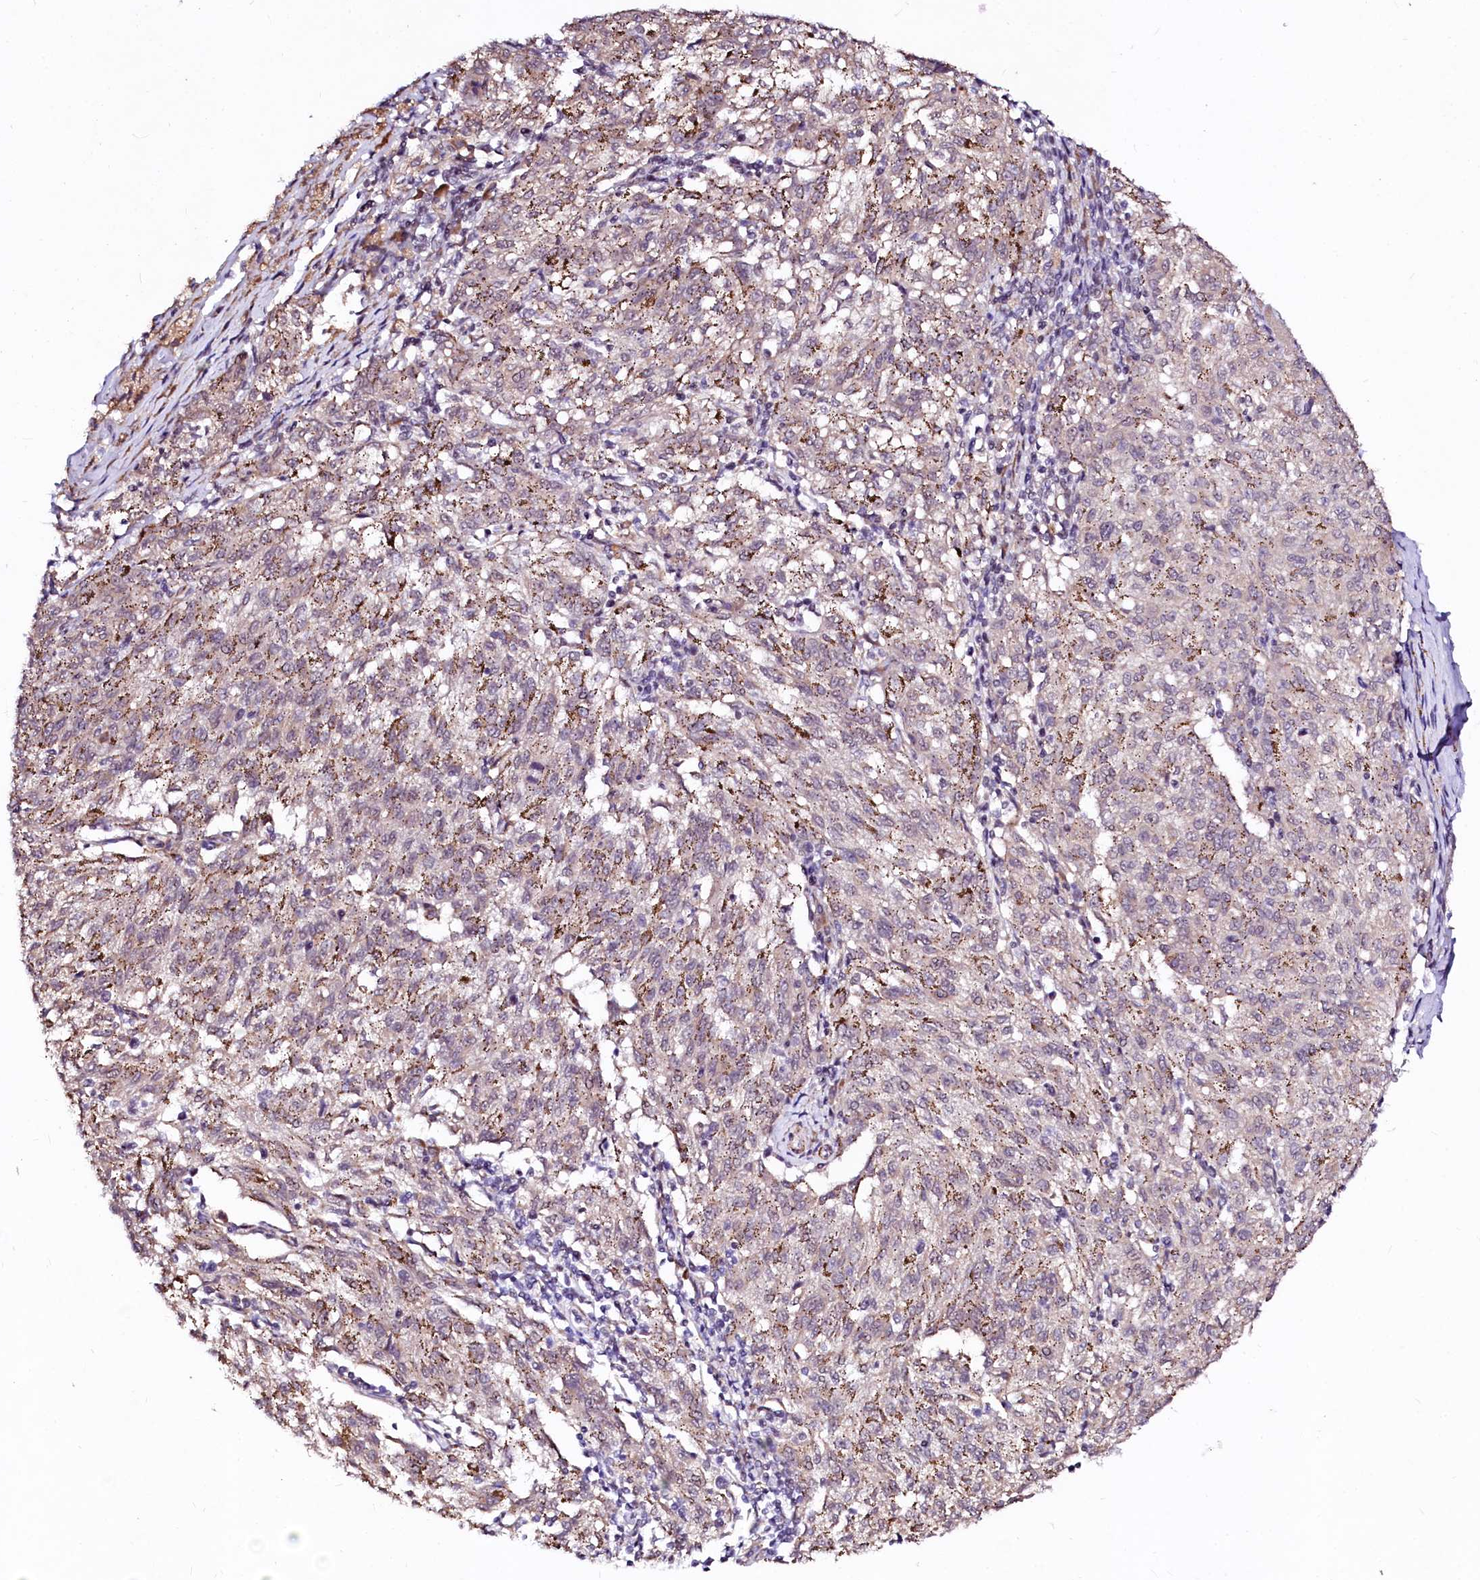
{"staining": {"intensity": "weak", "quantity": "25%-75%", "location": "cytoplasmic/membranous"}, "tissue": "melanoma", "cell_type": "Tumor cells", "image_type": "cancer", "snomed": [{"axis": "morphology", "description": "Malignant melanoma, NOS"}, {"axis": "topography", "description": "Skin"}], "caption": "High-power microscopy captured an immunohistochemistry histopathology image of malignant melanoma, revealing weak cytoplasmic/membranous positivity in approximately 25%-75% of tumor cells.", "gene": "GPR176", "patient": {"sex": "female", "age": 72}}